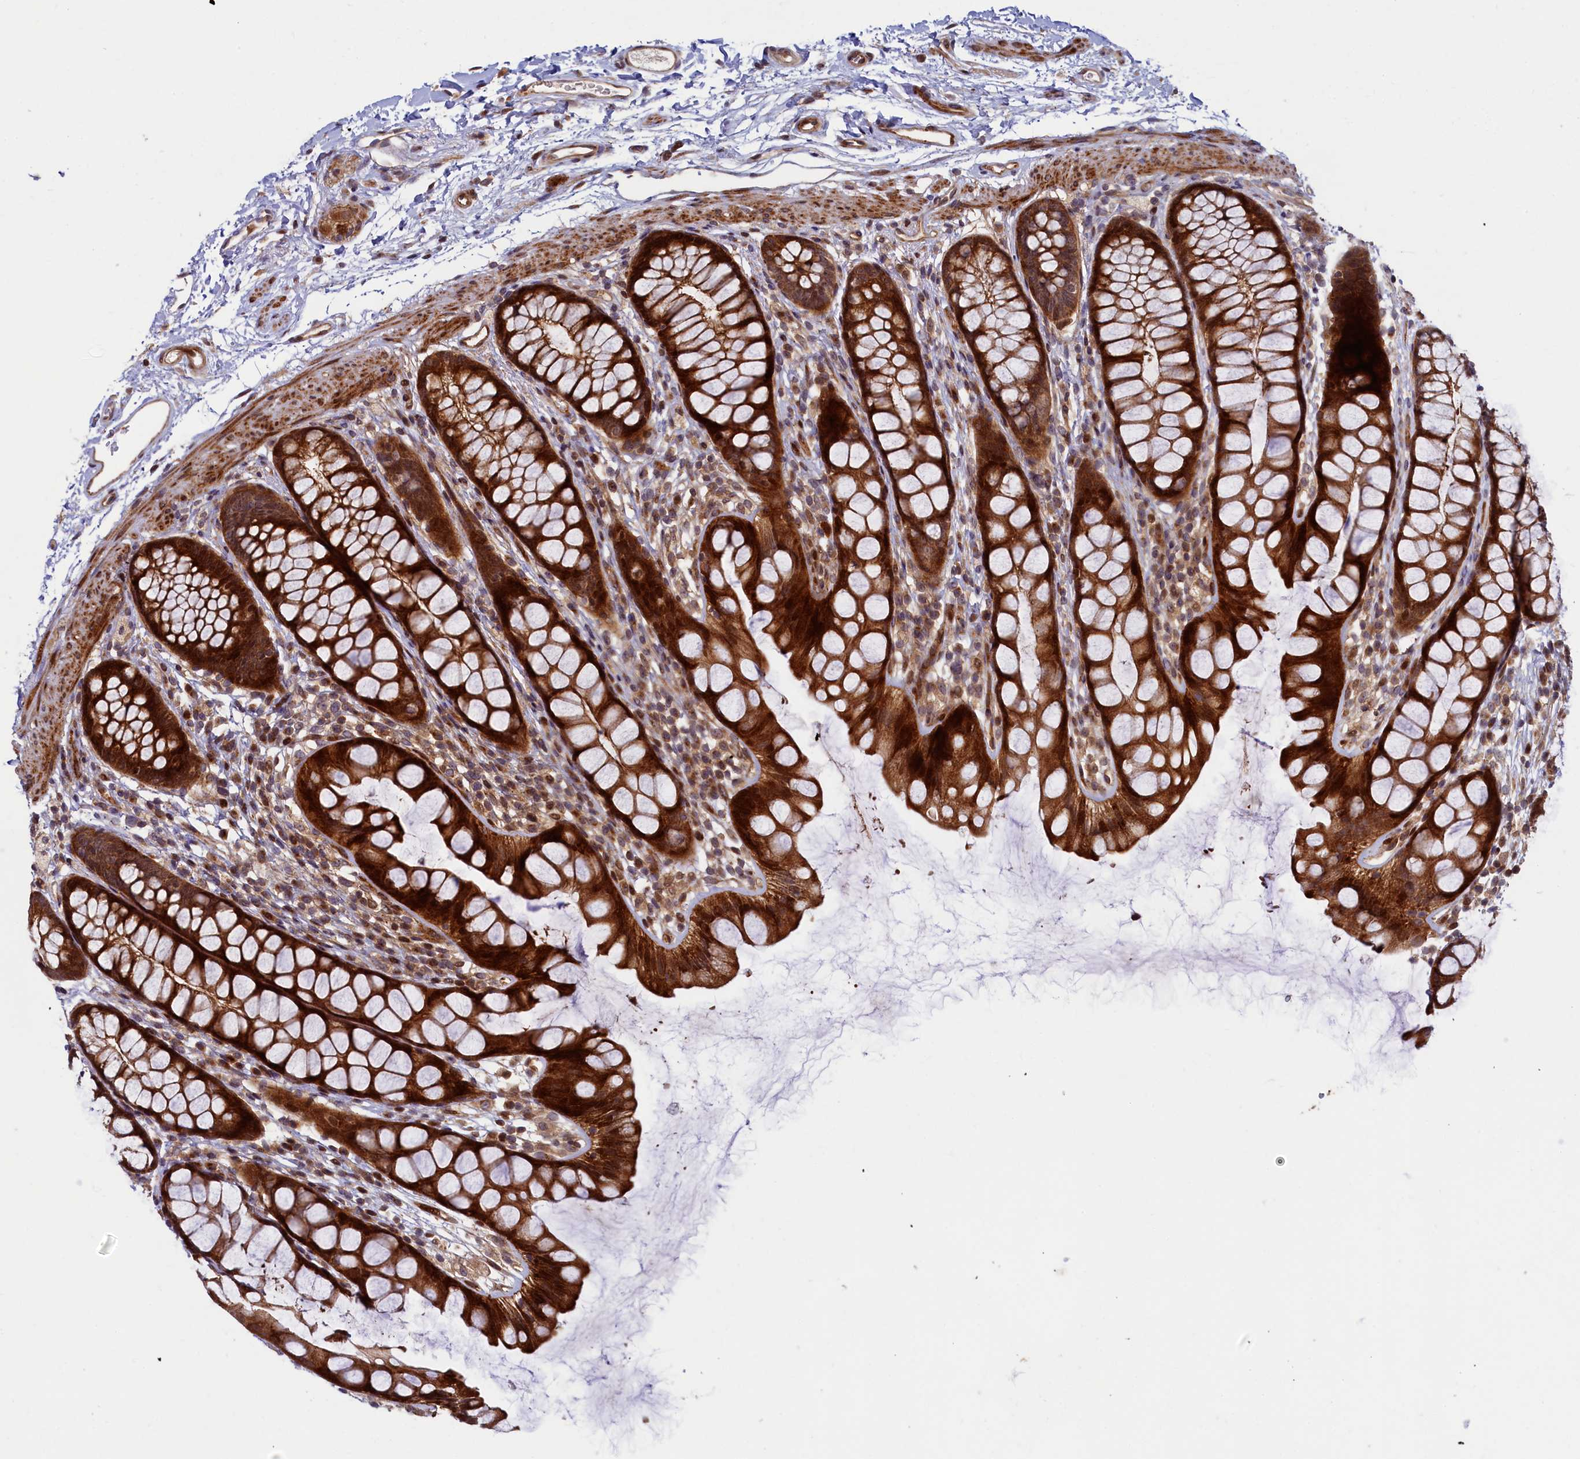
{"staining": {"intensity": "strong", "quantity": ">75%", "location": "cytoplasmic/membranous"}, "tissue": "rectum", "cell_type": "Glandular cells", "image_type": "normal", "snomed": [{"axis": "morphology", "description": "Normal tissue, NOS"}, {"axis": "topography", "description": "Rectum"}], "caption": "A brown stain labels strong cytoplasmic/membranous expression of a protein in glandular cells of unremarkable rectum. Nuclei are stained in blue.", "gene": "PIK3C3", "patient": {"sex": "female", "age": 65}}